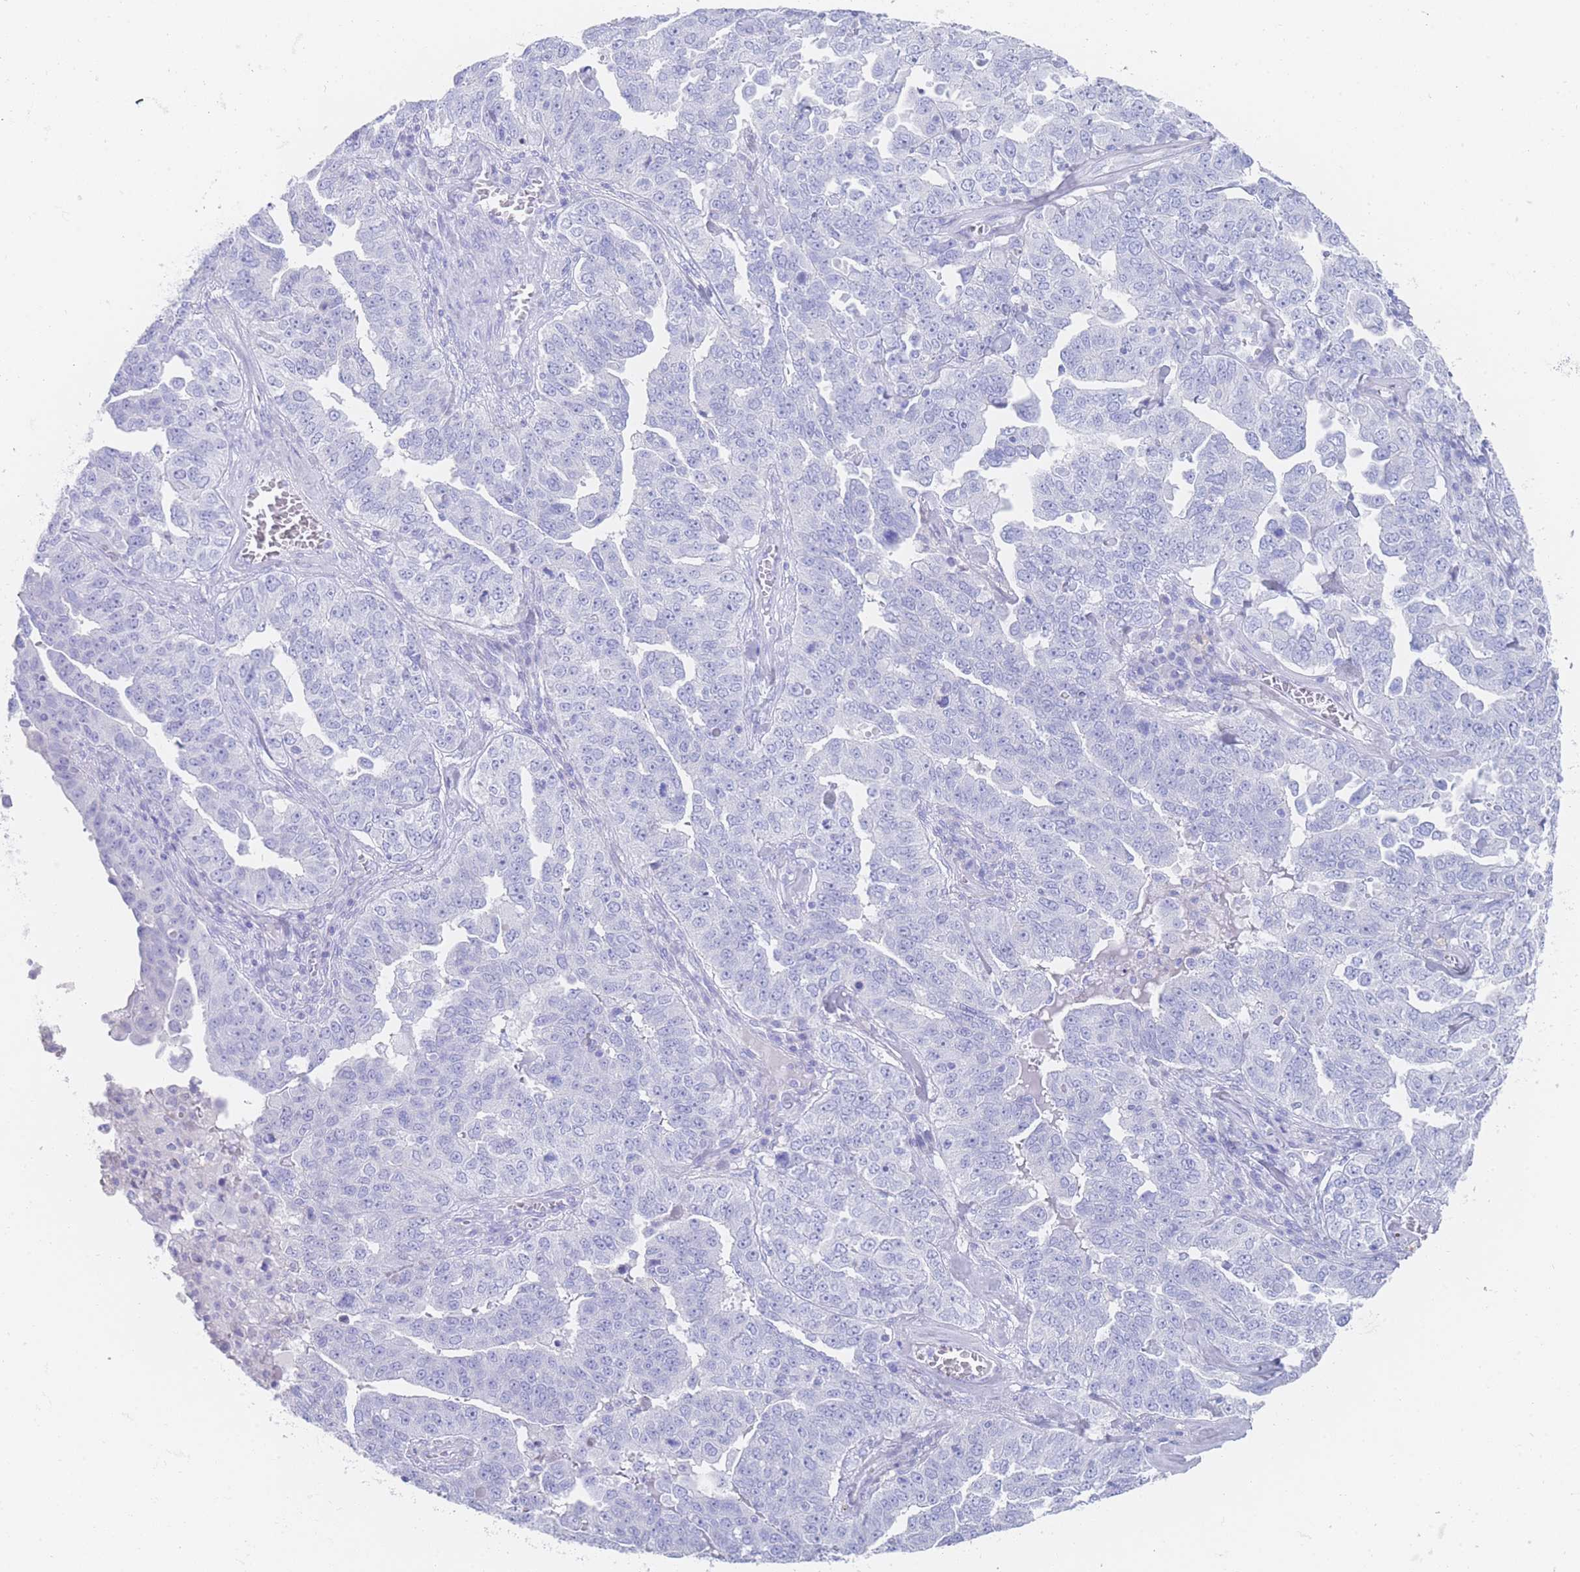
{"staining": {"intensity": "negative", "quantity": "none", "location": "none"}, "tissue": "ovarian cancer", "cell_type": "Tumor cells", "image_type": "cancer", "snomed": [{"axis": "morphology", "description": "Carcinoma, endometroid"}, {"axis": "topography", "description": "Ovary"}], "caption": "Immunohistochemistry (IHC) of human endometroid carcinoma (ovarian) exhibits no expression in tumor cells.", "gene": "LRRC37A", "patient": {"sex": "female", "age": 62}}